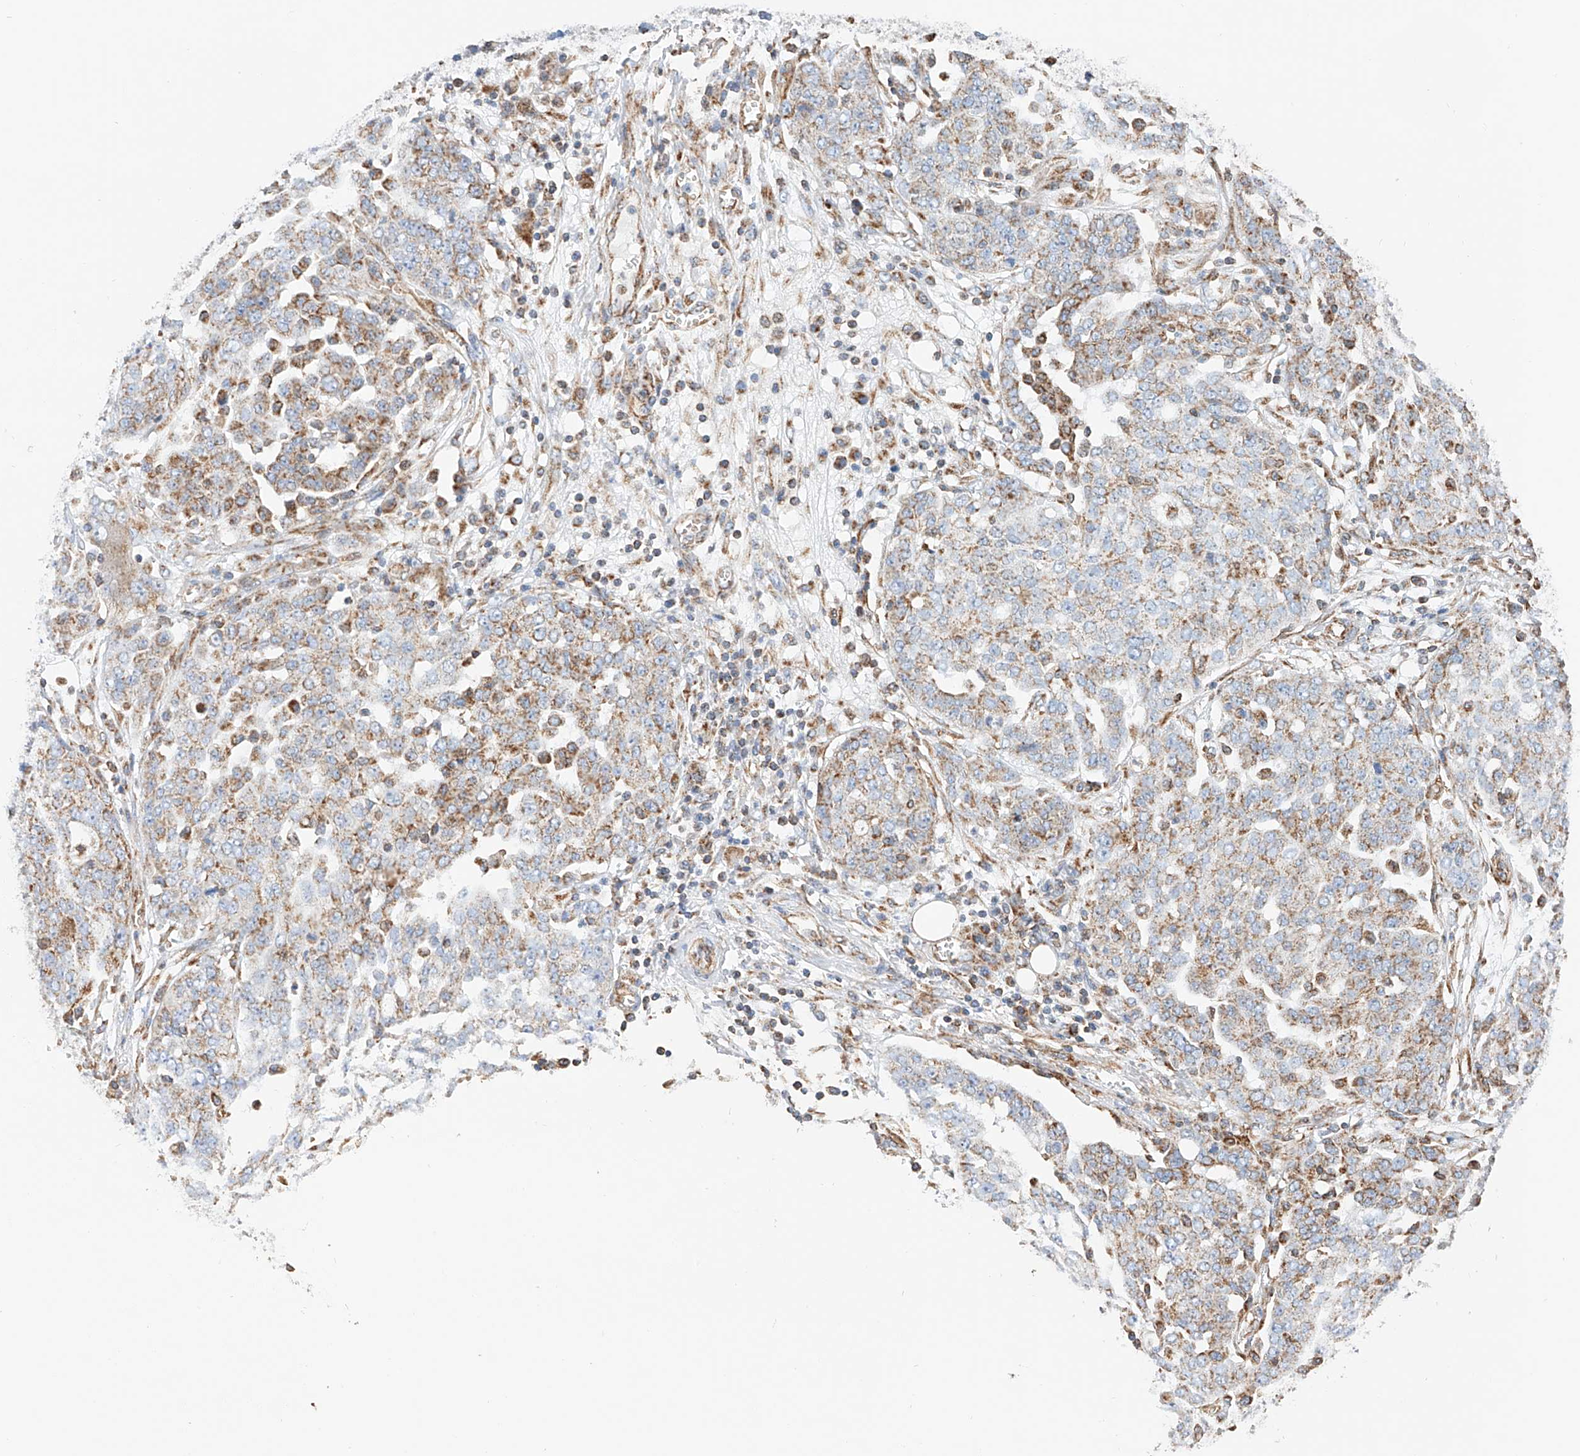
{"staining": {"intensity": "moderate", "quantity": "25%-75%", "location": "cytoplasmic/membranous"}, "tissue": "ovarian cancer", "cell_type": "Tumor cells", "image_type": "cancer", "snomed": [{"axis": "morphology", "description": "Cystadenocarcinoma, serous, NOS"}, {"axis": "topography", "description": "Soft tissue"}, {"axis": "topography", "description": "Ovary"}], "caption": "Approximately 25%-75% of tumor cells in ovarian cancer reveal moderate cytoplasmic/membranous protein staining as visualized by brown immunohistochemical staining.", "gene": "NDUFV3", "patient": {"sex": "female", "age": 57}}